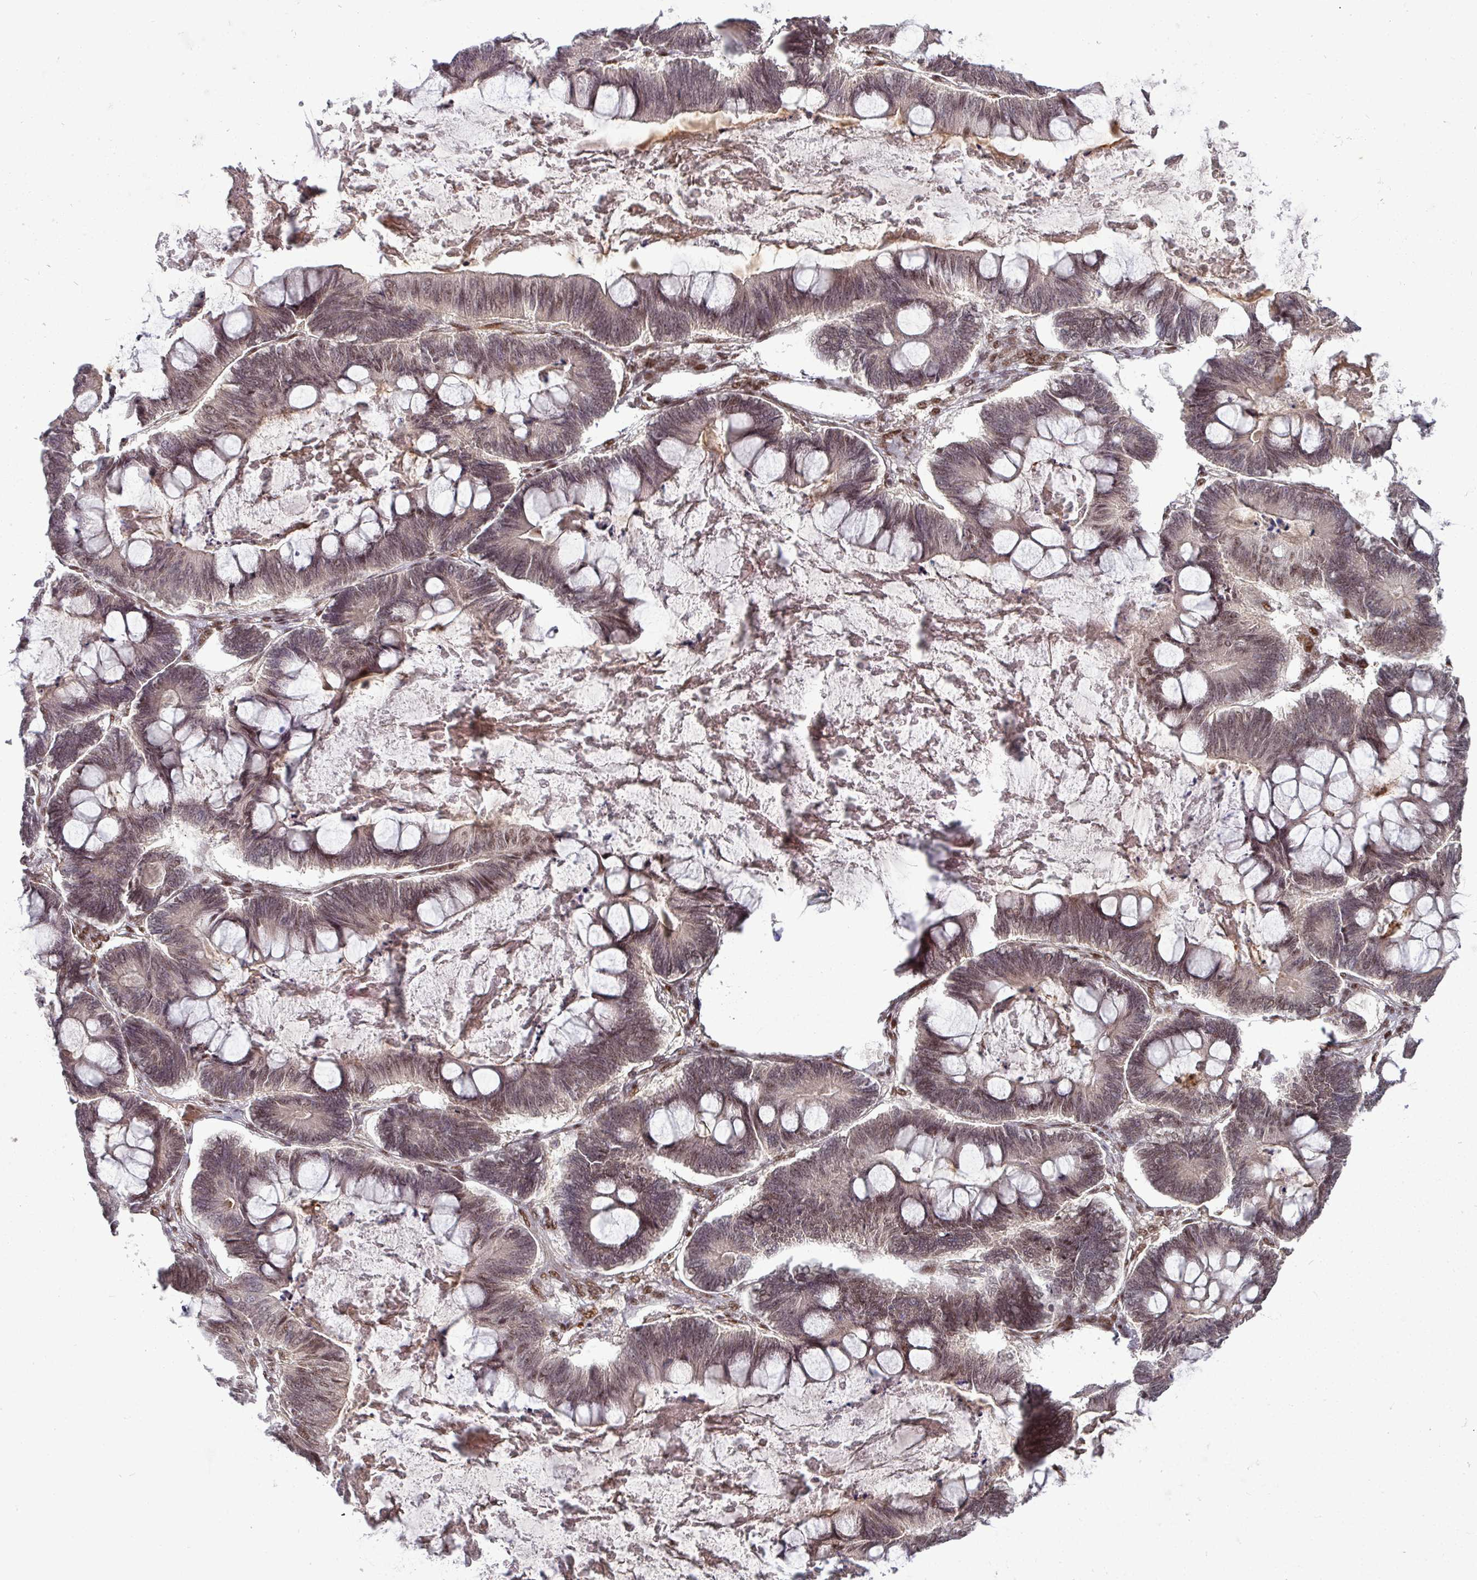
{"staining": {"intensity": "weak", "quantity": "25%-75%", "location": "nuclear"}, "tissue": "ovarian cancer", "cell_type": "Tumor cells", "image_type": "cancer", "snomed": [{"axis": "morphology", "description": "Cystadenocarcinoma, mucinous, NOS"}, {"axis": "topography", "description": "Ovary"}], "caption": "Immunohistochemistry (IHC) photomicrograph of neoplastic tissue: human ovarian cancer stained using immunohistochemistry (IHC) shows low levels of weak protein expression localized specifically in the nuclear of tumor cells, appearing as a nuclear brown color.", "gene": "CIC", "patient": {"sex": "female", "age": 61}}